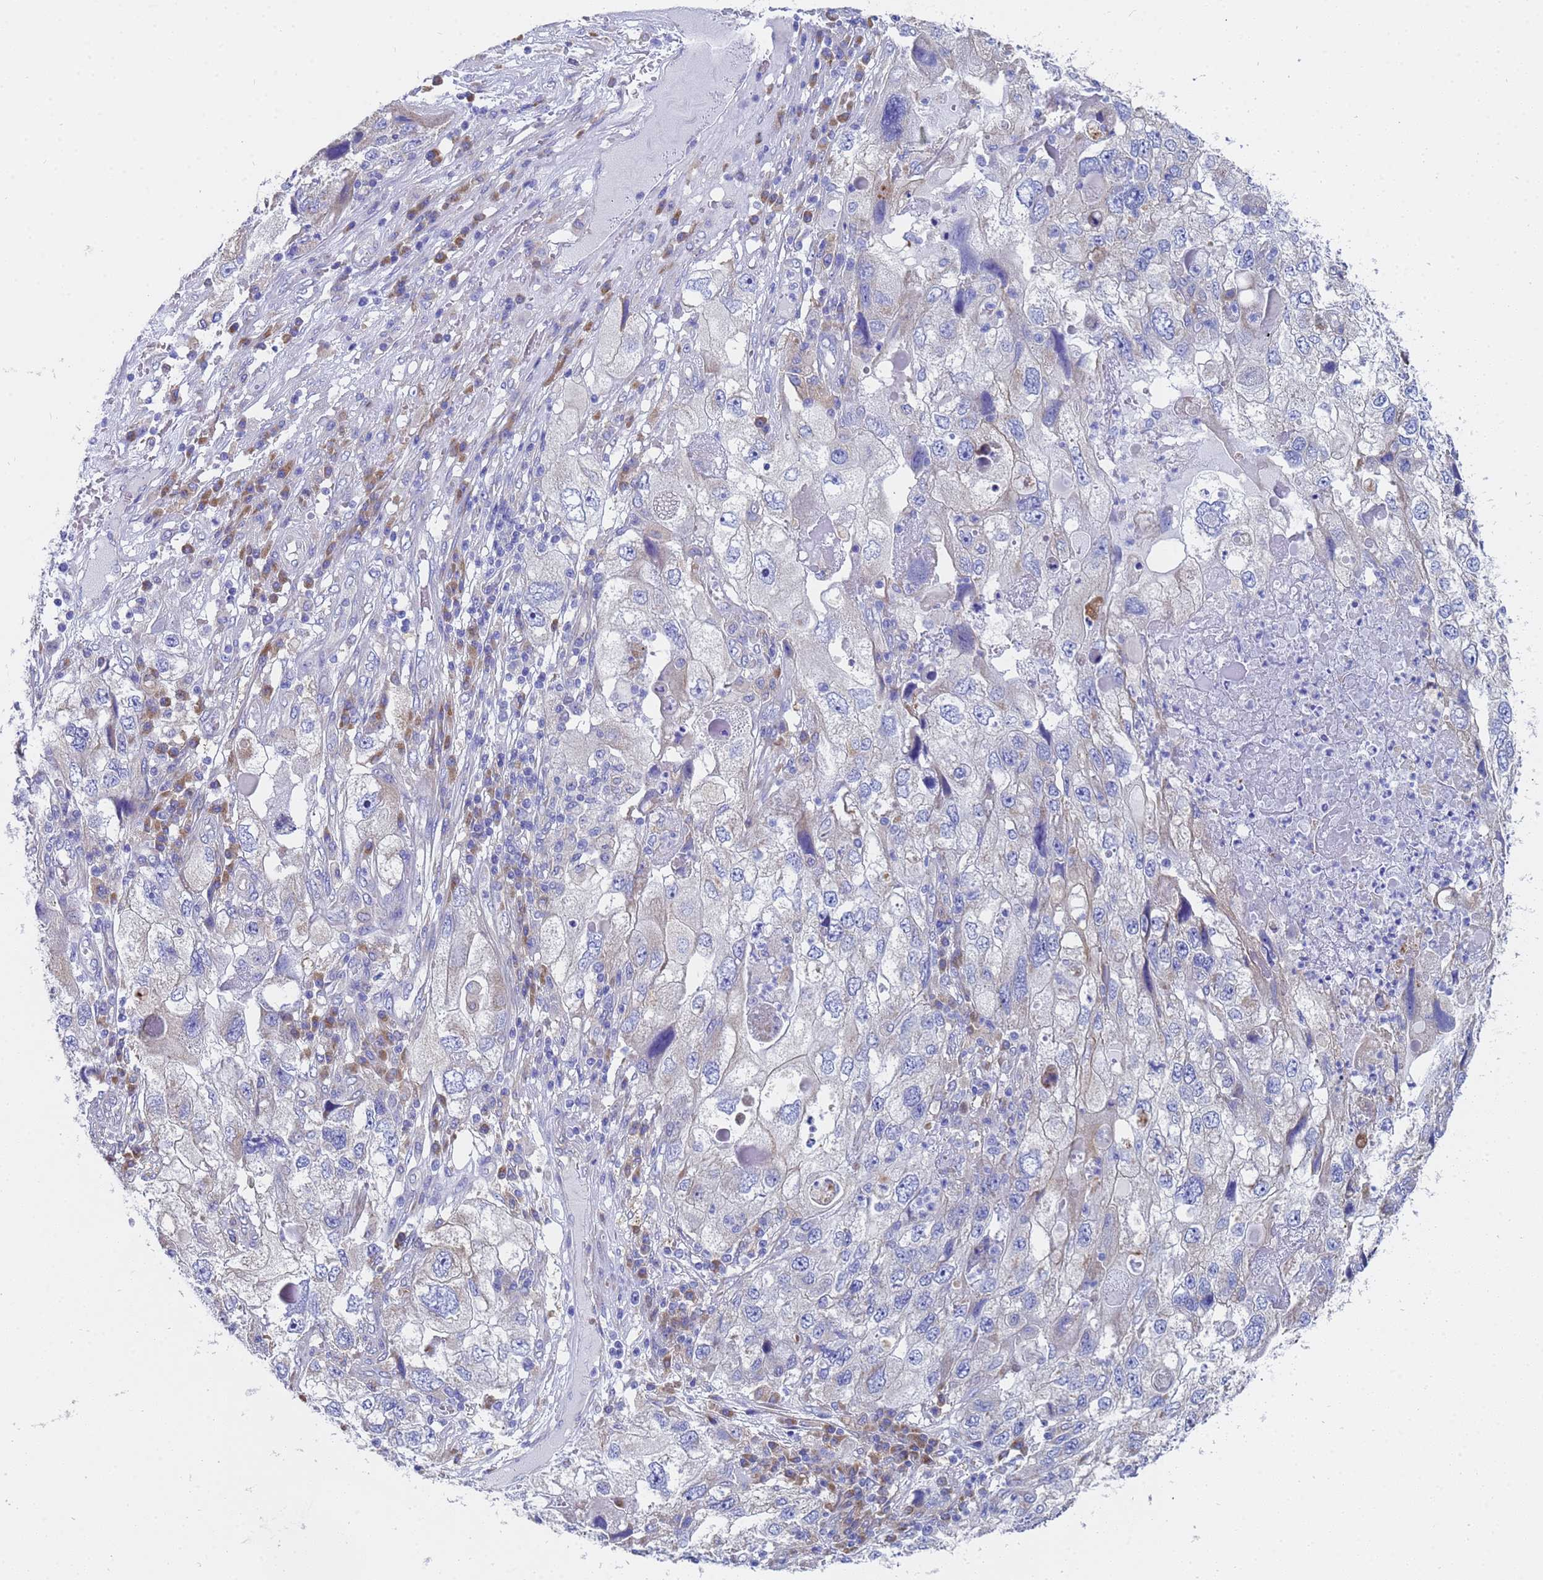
{"staining": {"intensity": "negative", "quantity": "none", "location": "none"}, "tissue": "endometrial cancer", "cell_type": "Tumor cells", "image_type": "cancer", "snomed": [{"axis": "morphology", "description": "Adenocarcinoma, NOS"}, {"axis": "topography", "description": "Endometrium"}], "caption": "DAB (3,3'-diaminobenzidine) immunohistochemical staining of adenocarcinoma (endometrial) exhibits no significant expression in tumor cells.", "gene": "TM4SF4", "patient": {"sex": "female", "age": 49}}